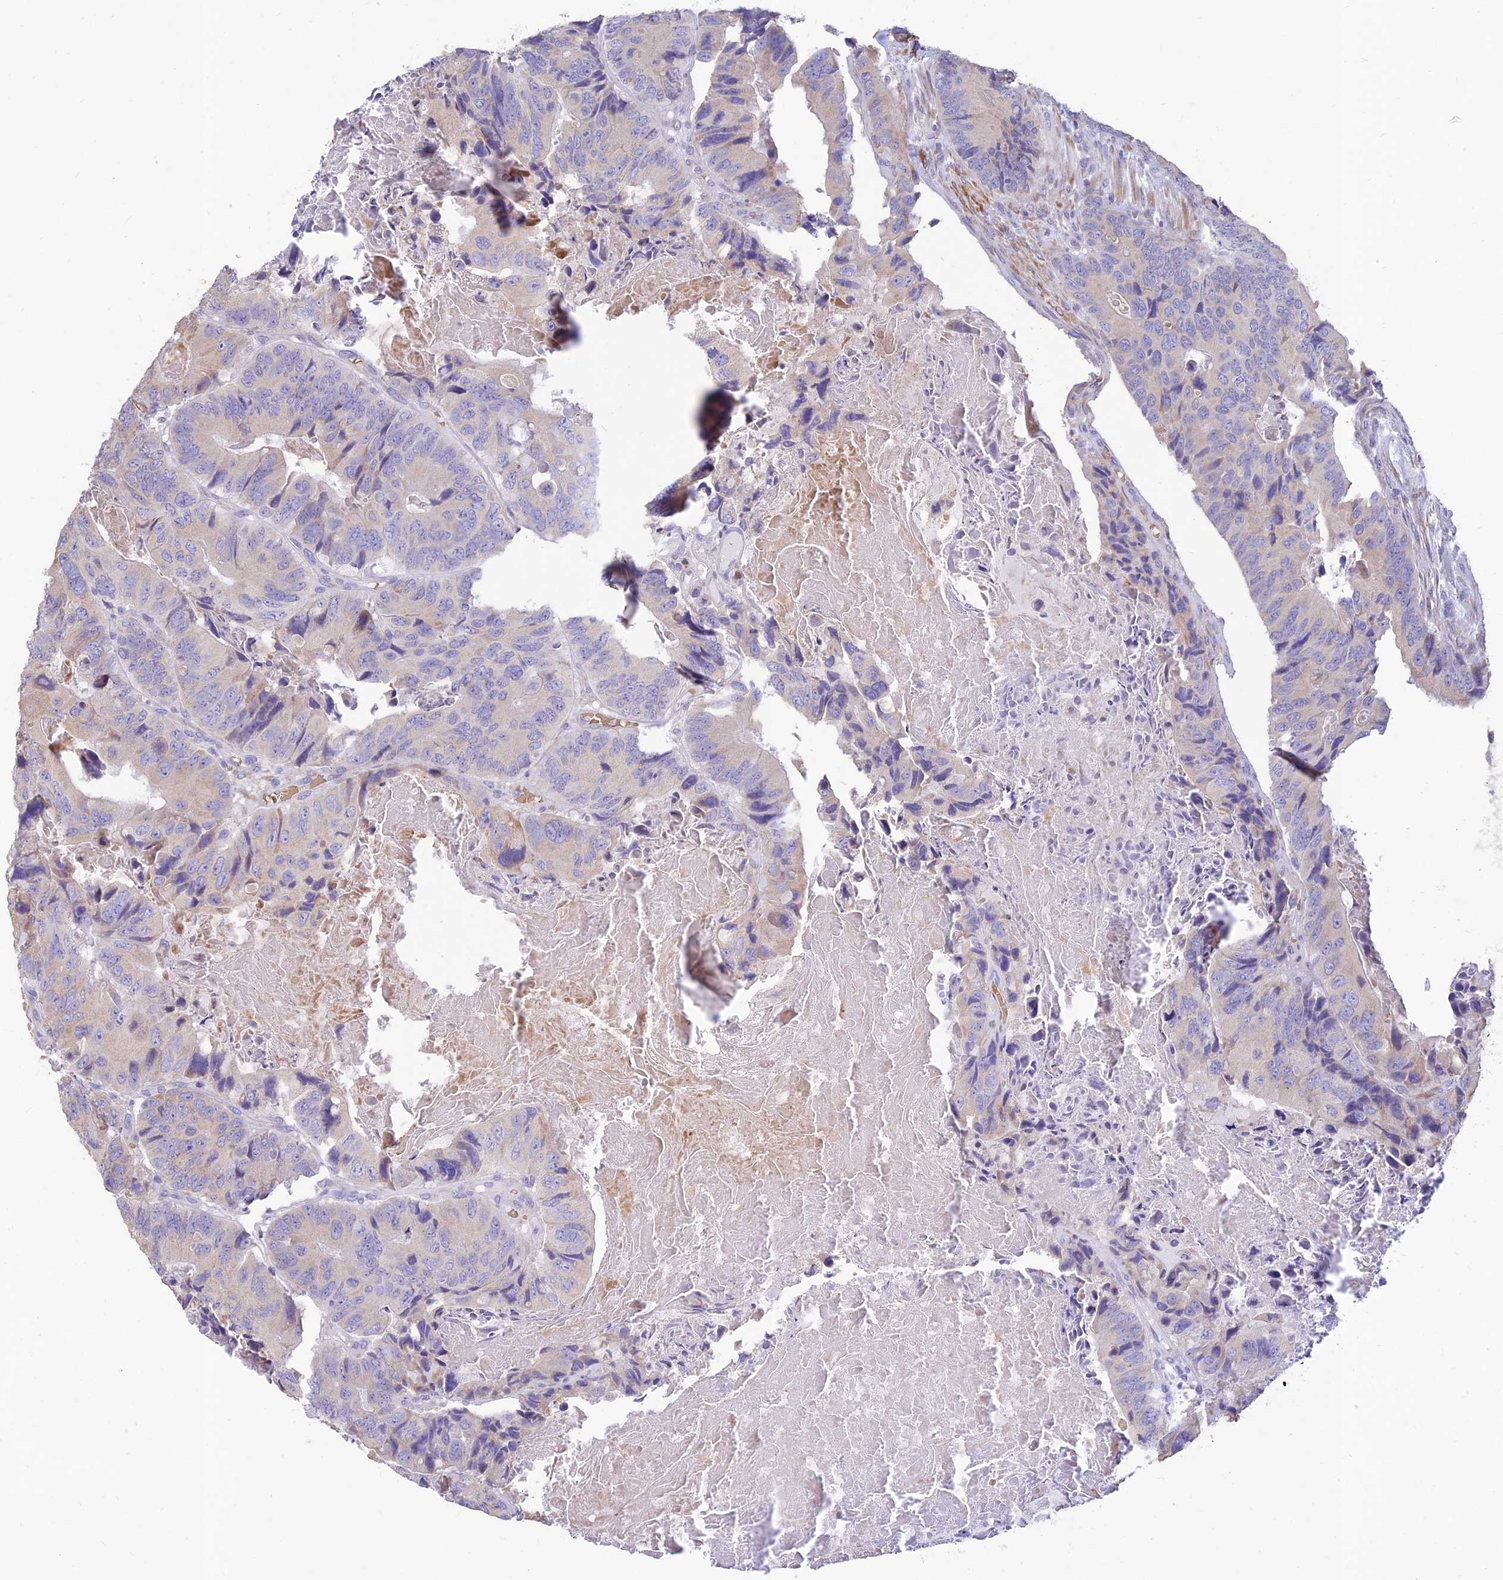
{"staining": {"intensity": "negative", "quantity": "none", "location": "none"}, "tissue": "colorectal cancer", "cell_type": "Tumor cells", "image_type": "cancer", "snomed": [{"axis": "morphology", "description": "Adenocarcinoma, NOS"}, {"axis": "topography", "description": "Colon"}], "caption": "Colorectal cancer stained for a protein using IHC exhibits no expression tumor cells.", "gene": "PPP1R11", "patient": {"sex": "male", "age": 84}}